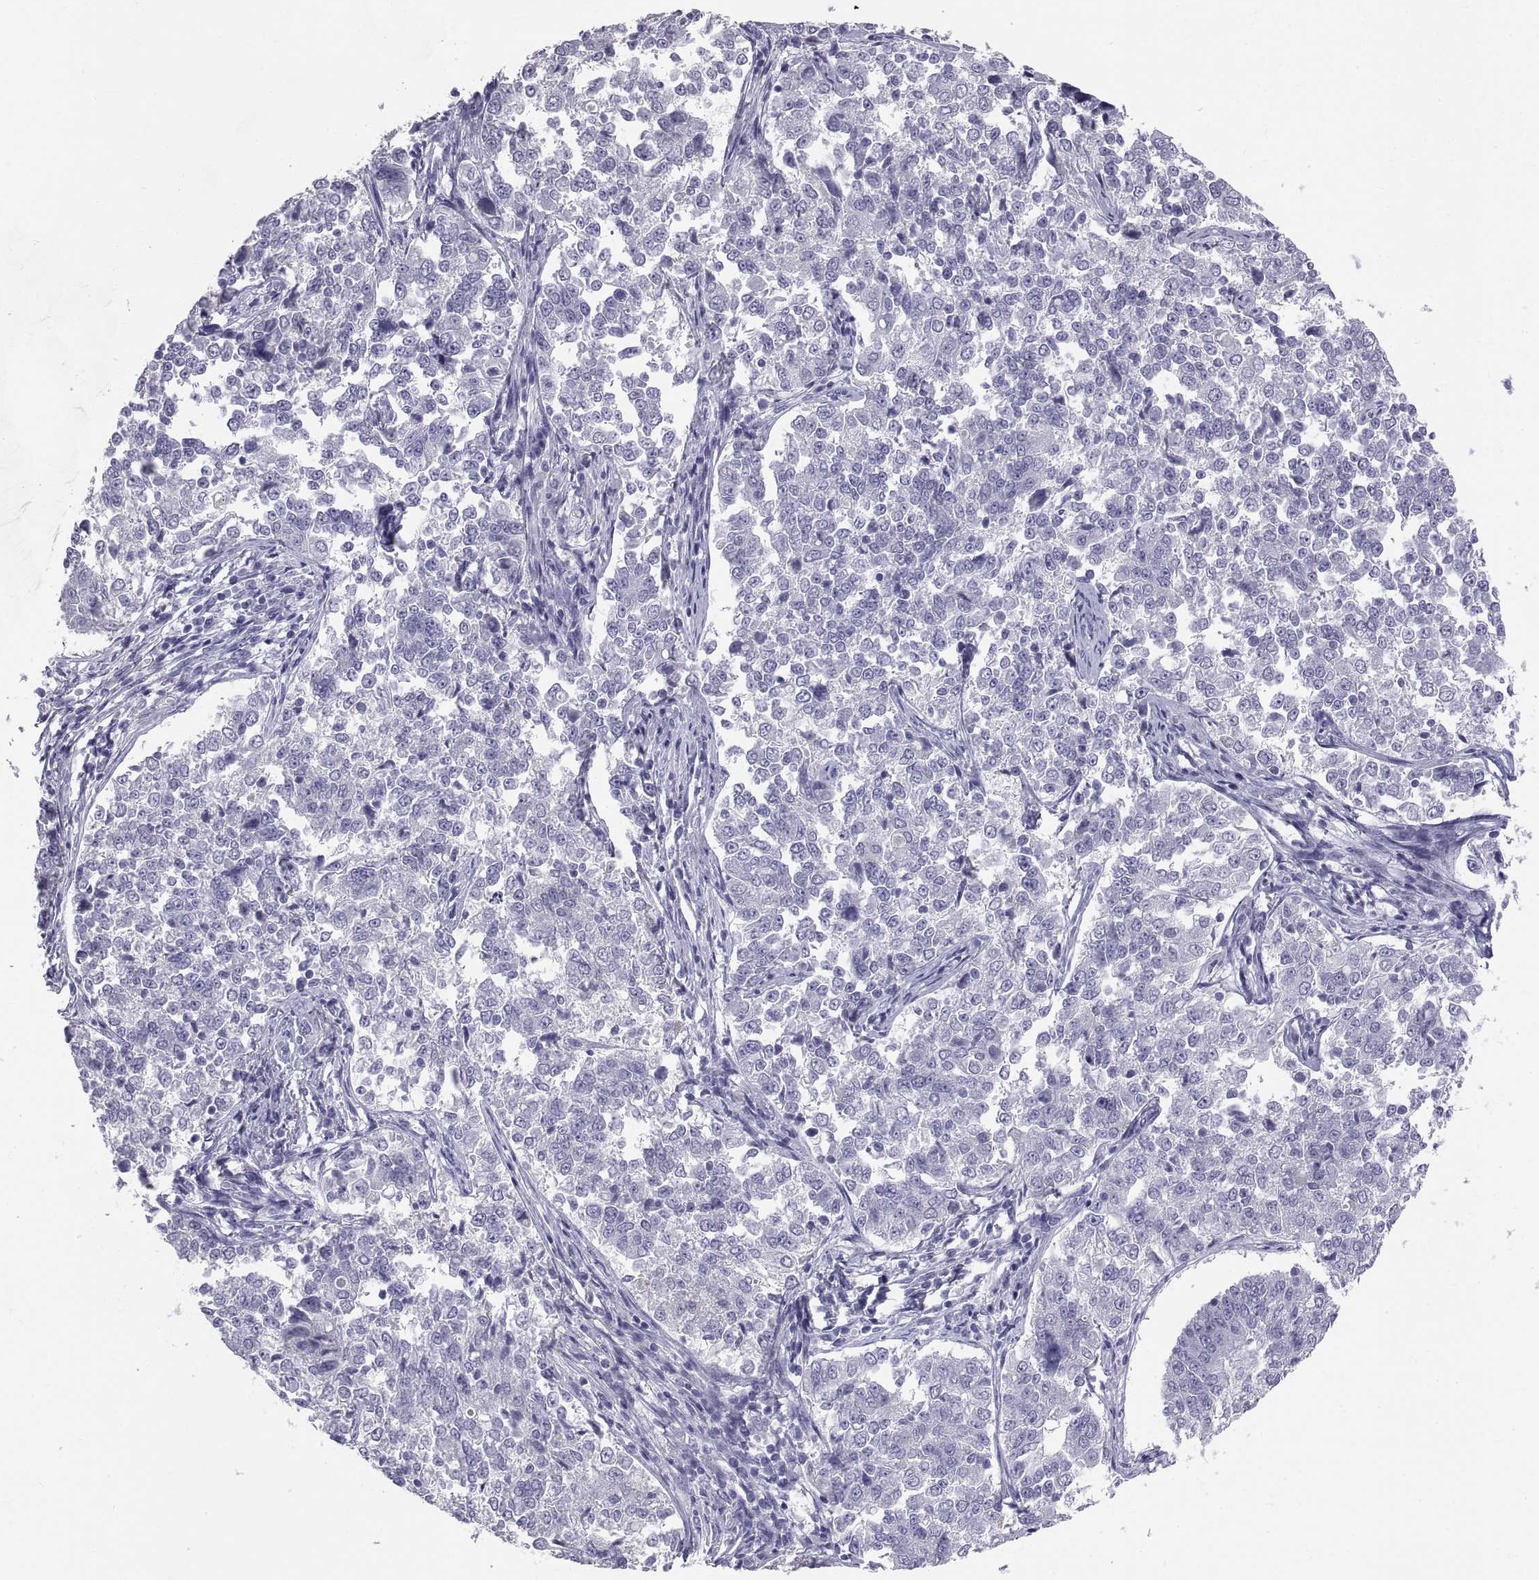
{"staining": {"intensity": "negative", "quantity": "none", "location": "none"}, "tissue": "endometrial cancer", "cell_type": "Tumor cells", "image_type": "cancer", "snomed": [{"axis": "morphology", "description": "Adenocarcinoma, NOS"}, {"axis": "topography", "description": "Endometrium"}], "caption": "A high-resolution image shows immunohistochemistry staining of adenocarcinoma (endometrial), which shows no significant staining in tumor cells.", "gene": "TEX13A", "patient": {"sex": "female", "age": 43}}